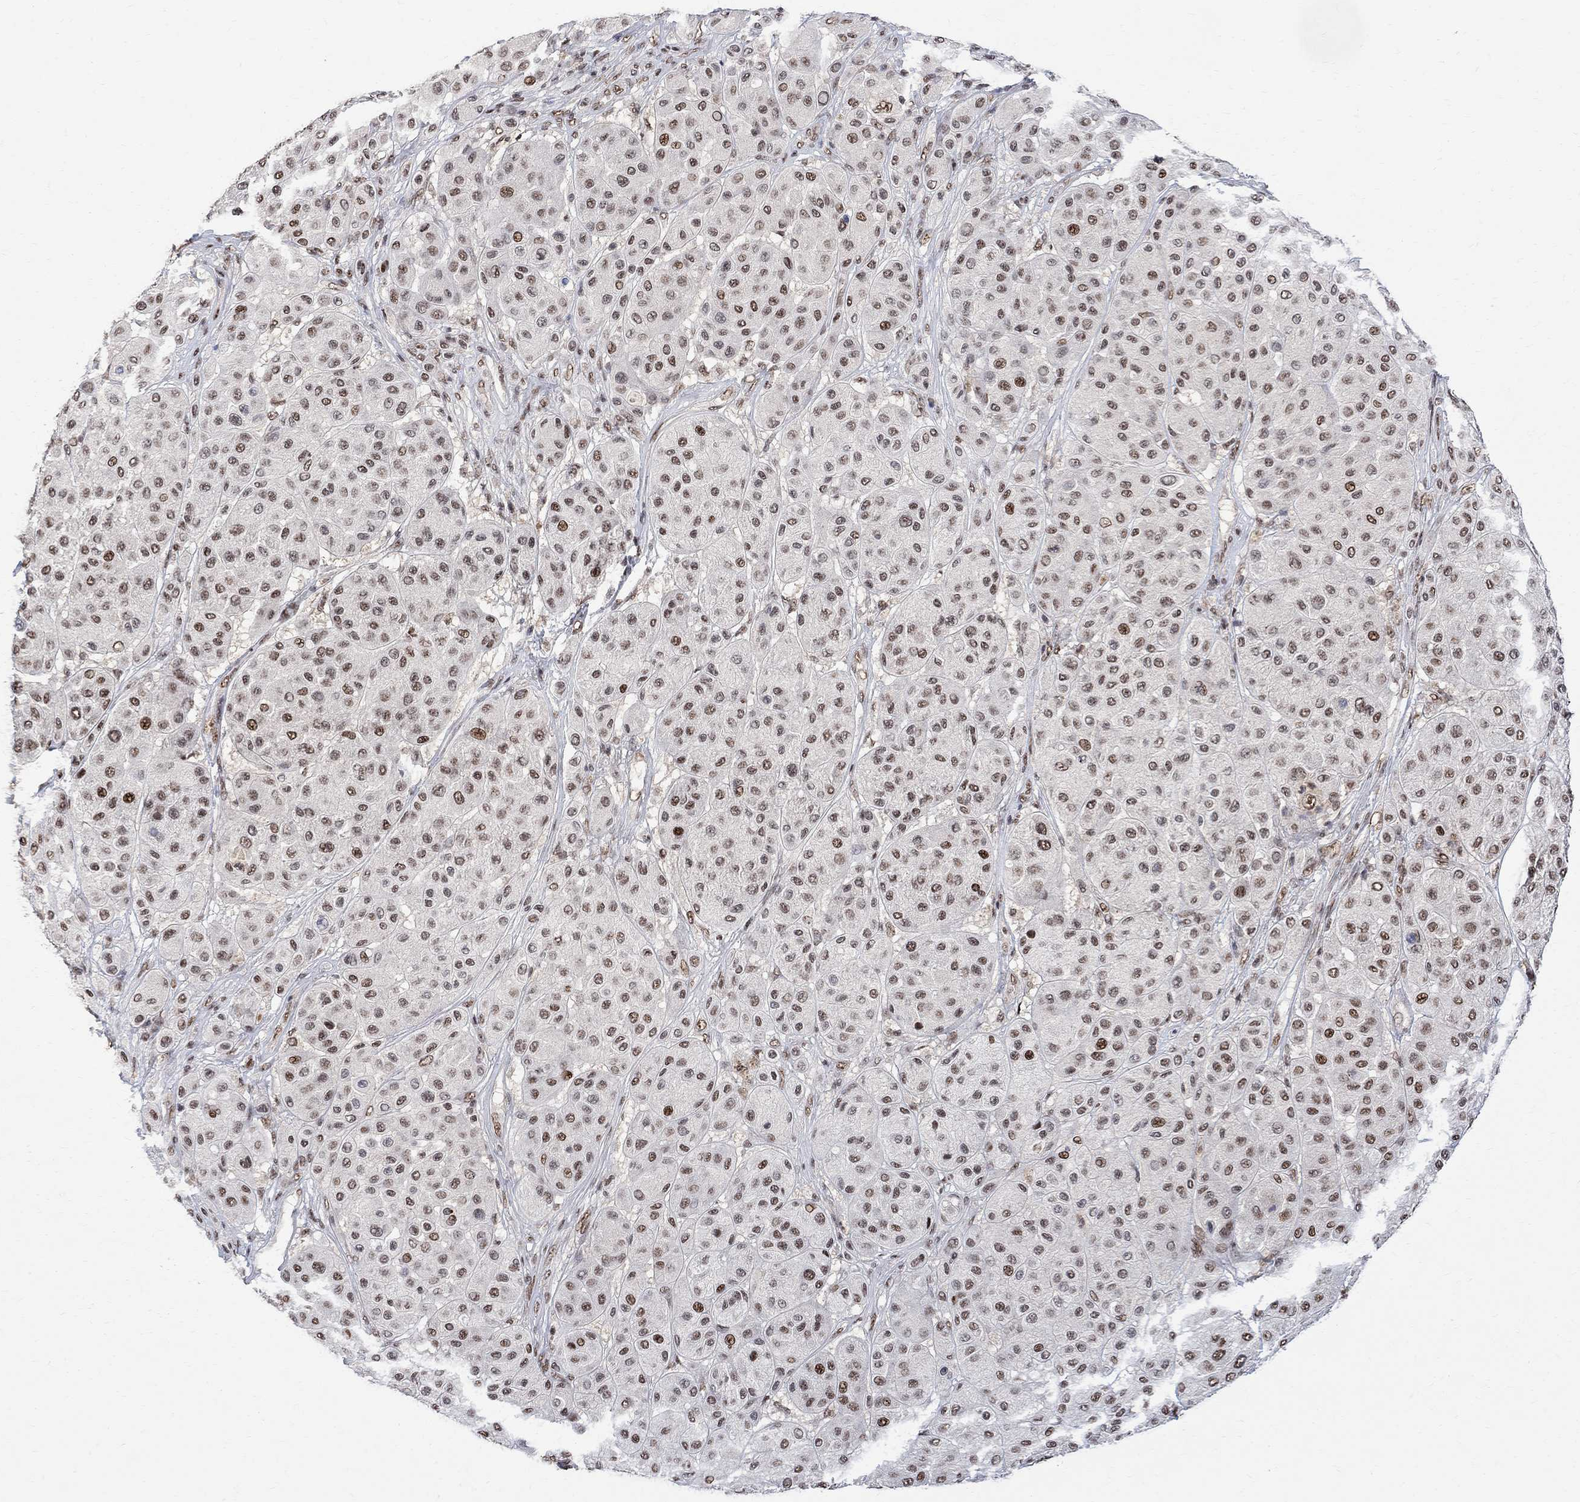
{"staining": {"intensity": "moderate", "quantity": "<25%", "location": "nuclear"}, "tissue": "melanoma", "cell_type": "Tumor cells", "image_type": "cancer", "snomed": [{"axis": "morphology", "description": "Malignant melanoma, Metastatic site"}, {"axis": "topography", "description": "Smooth muscle"}], "caption": "Protein analysis of malignant melanoma (metastatic site) tissue displays moderate nuclear expression in about <25% of tumor cells.", "gene": "E4F1", "patient": {"sex": "male", "age": 41}}